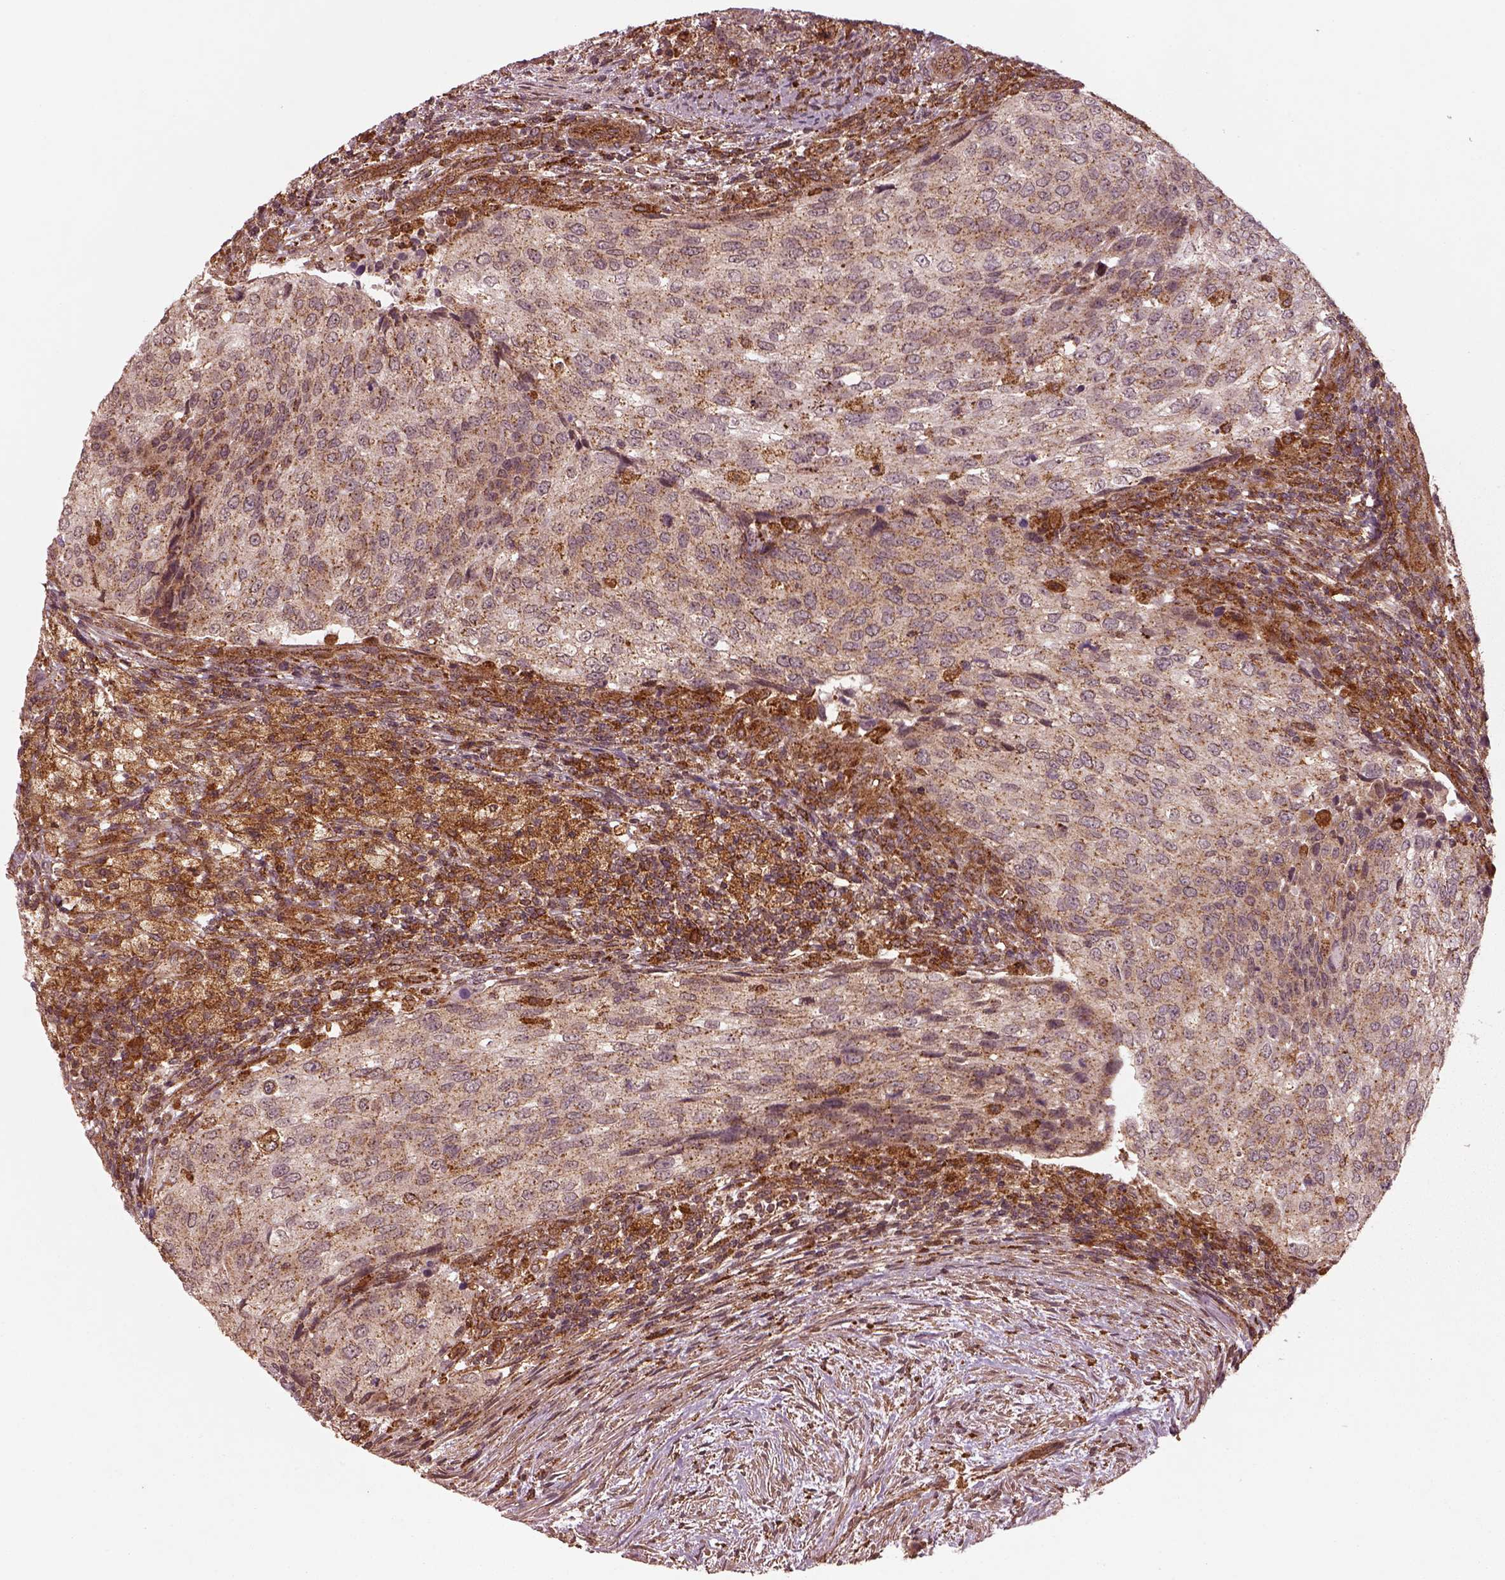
{"staining": {"intensity": "strong", "quantity": "<25%", "location": "cytoplasmic/membranous"}, "tissue": "urothelial cancer", "cell_type": "Tumor cells", "image_type": "cancer", "snomed": [{"axis": "morphology", "description": "Urothelial carcinoma, High grade"}, {"axis": "topography", "description": "Urinary bladder"}], "caption": "Urothelial cancer stained with immunohistochemistry exhibits strong cytoplasmic/membranous positivity in about <25% of tumor cells.", "gene": "WASHC2A", "patient": {"sex": "female", "age": 78}}